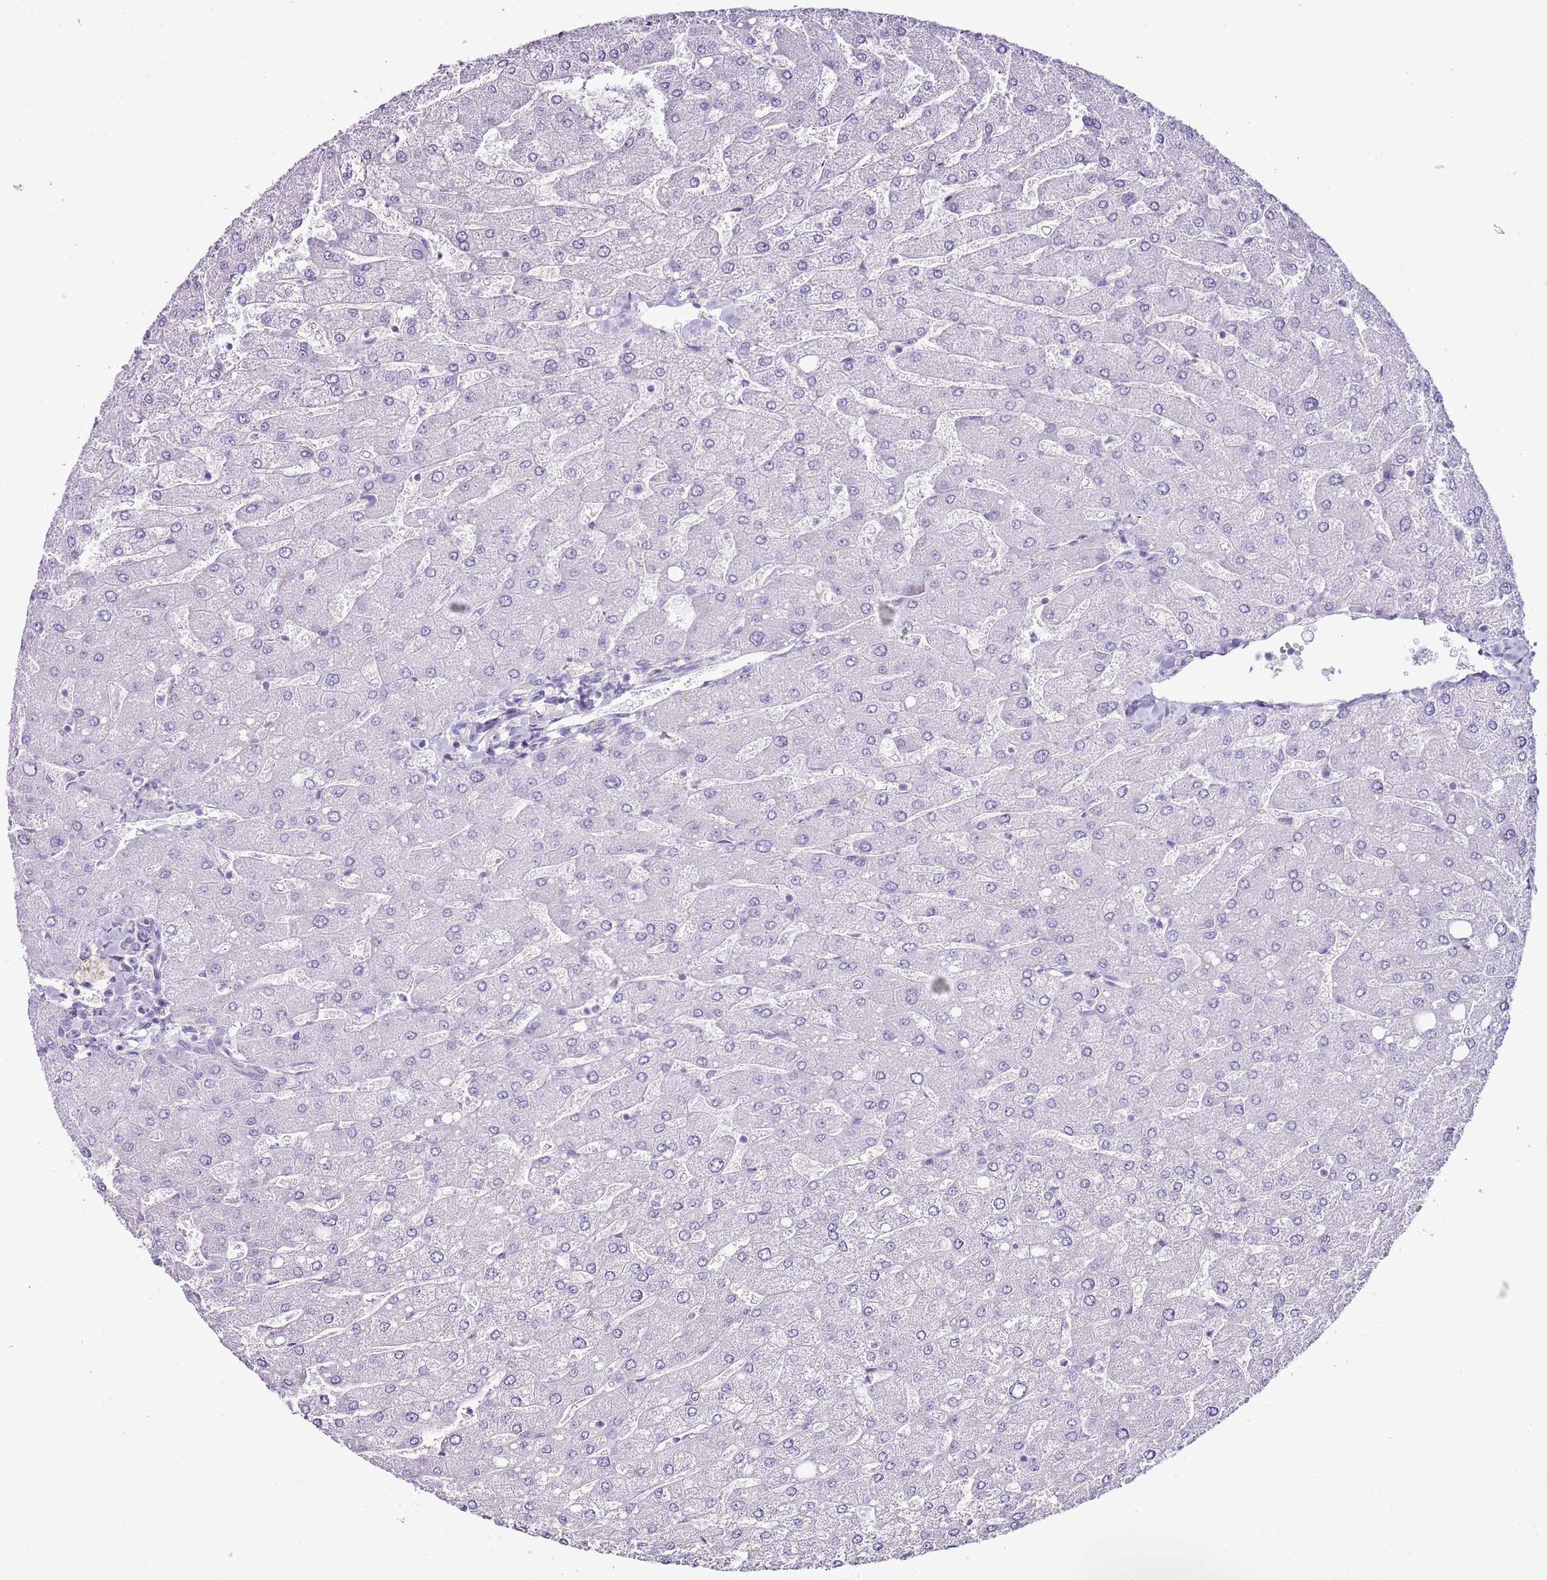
{"staining": {"intensity": "negative", "quantity": "none", "location": "none"}, "tissue": "liver", "cell_type": "Cholangiocytes", "image_type": "normal", "snomed": [{"axis": "morphology", "description": "Normal tissue, NOS"}, {"axis": "topography", "description": "Liver"}], "caption": "A high-resolution histopathology image shows IHC staining of benign liver, which reveals no significant expression in cholangiocytes.", "gene": "SLC23A1", "patient": {"sex": "male", "age": 55}}